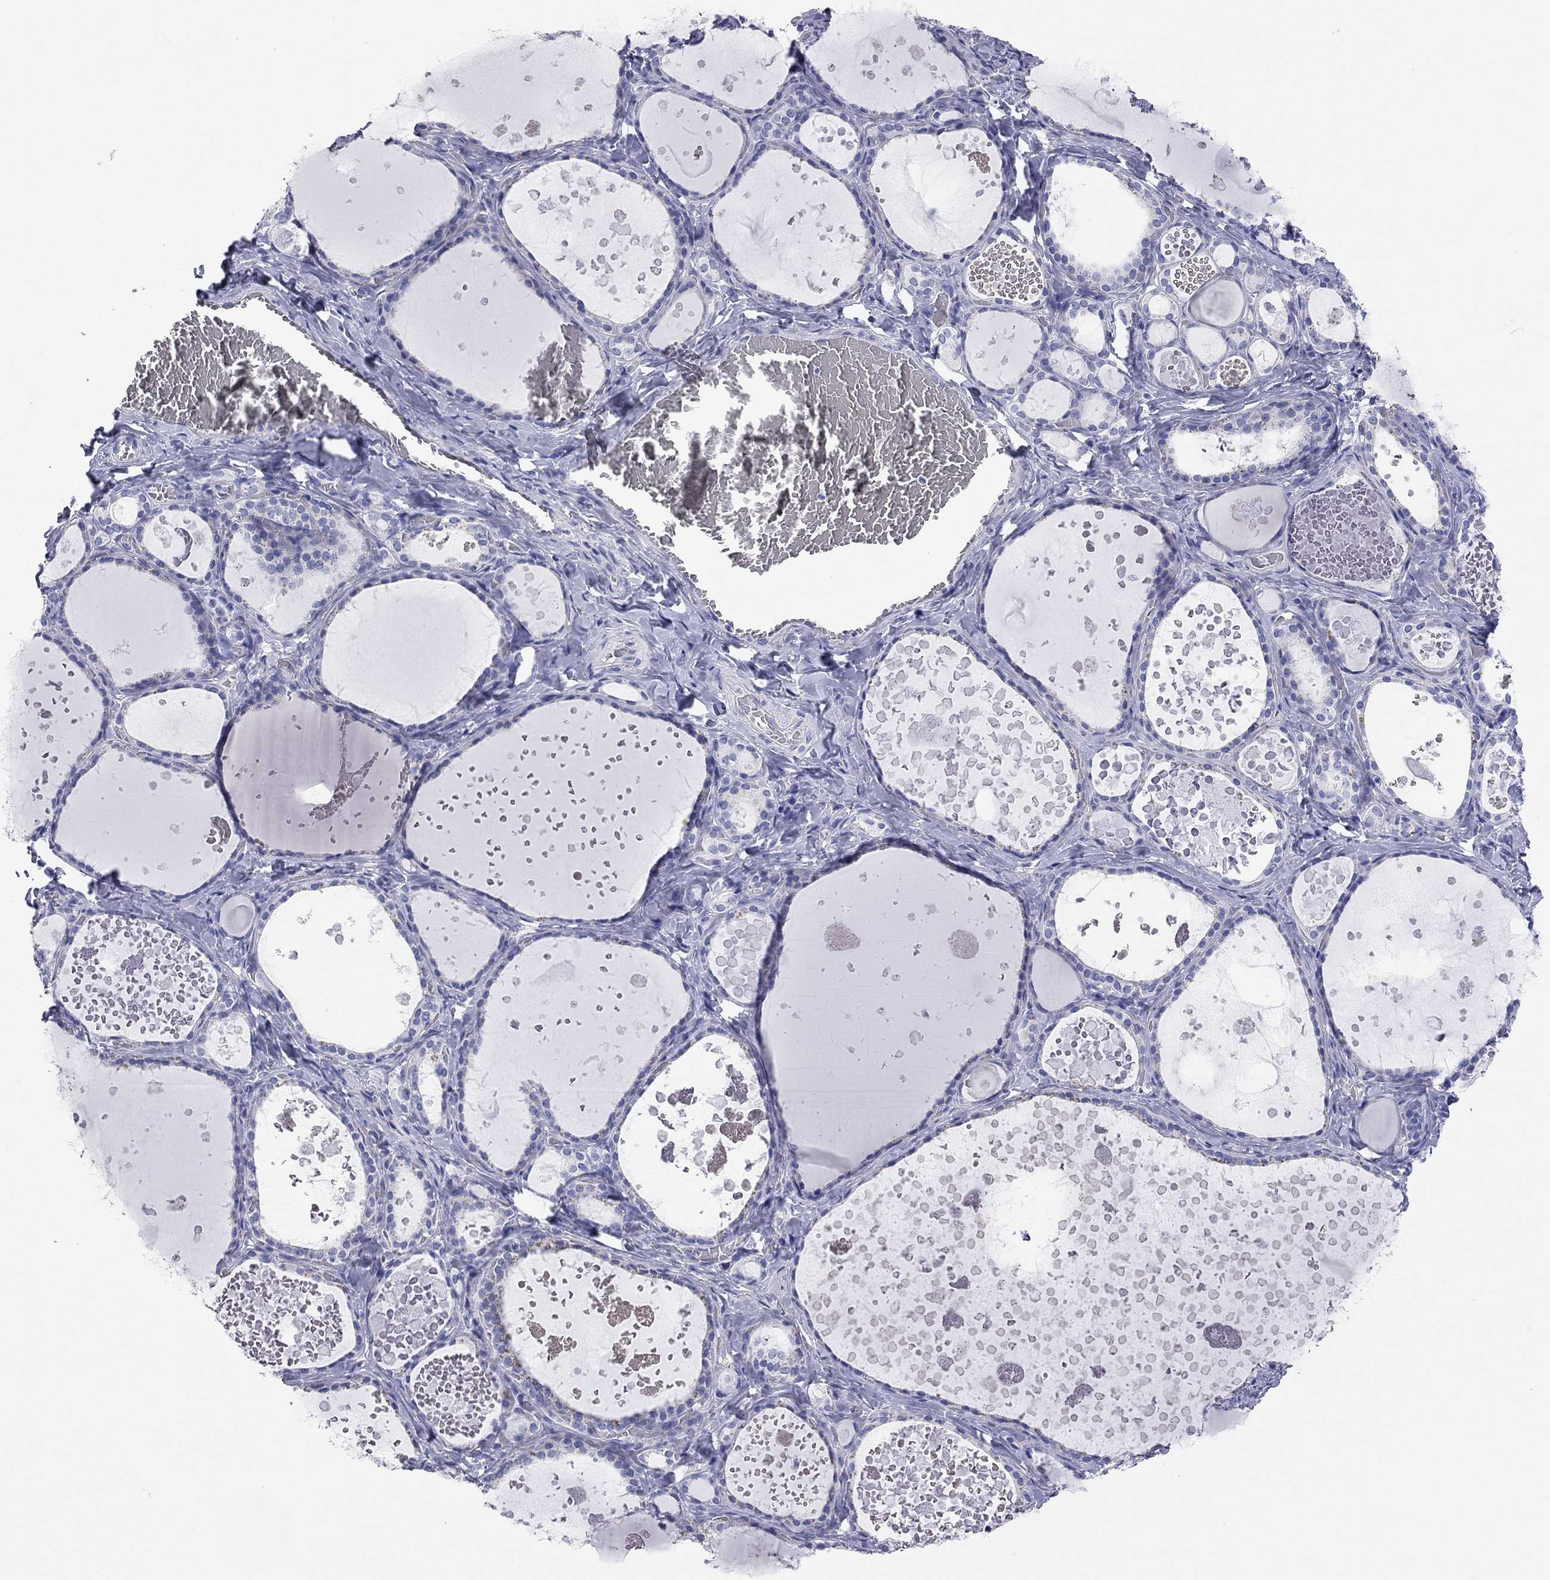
{"staining": {"intensity": "negative", "quantity": "none", "location": "none"}, "tissue": "thyroid gland", "cell_type": "Glandular cells", "image_type": "normal", "snomed": [{"axis": "morphology", "description": "Normal tissue, NOS"}, {"axis": "topography", "description": "Thyroid gland"}], "caption": "IHC histopathology image of unremarkable thyroid gland: thyroid gland stained with DAB exhibits no significant protein staining in glandular cells.", "gene": "ENSG00000269035", "patient": {"sex": "female", "age": 56}}